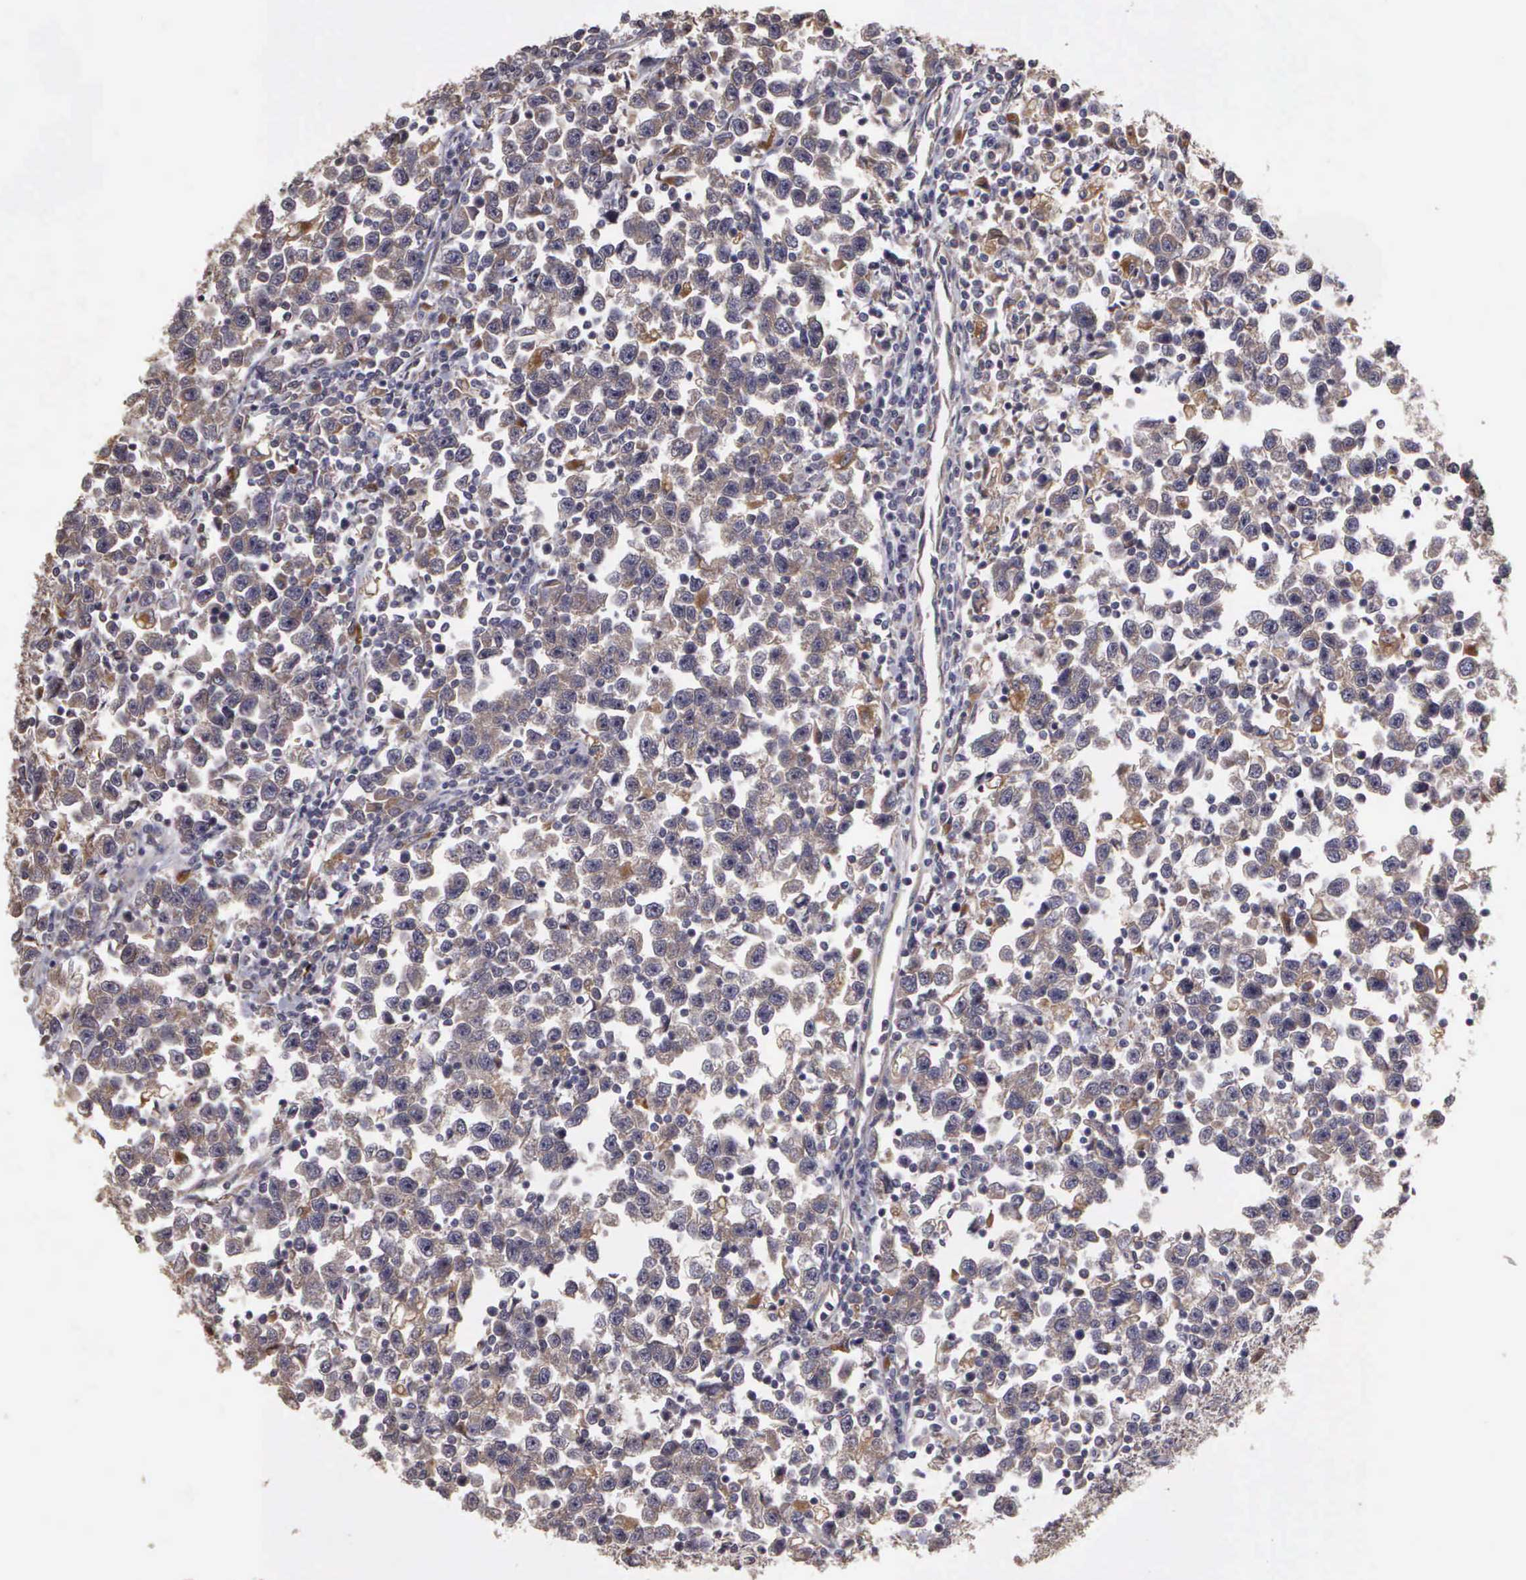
{"staining": {"intensity": "weak", "quantity": ">75%", "location": "cytoplasmic/membranous"}, "tissue": "testis cancer", "cell_type": "Tumor cells", "image_type": "cancer", "snomed": [{"axis": "morphology", "description": "Seminoma, NOS"}, {"axis": "topography", "description": "Testis"}], "caption": "Tumor cells exhibit weak cytoplasmic/membranous positivity in approximately >75% of cells in testis seminoma. (IHC, brightfield microscopy, high magnification).", "gene": "RTL10", "patient": {"sex": "male", "age": 43}}